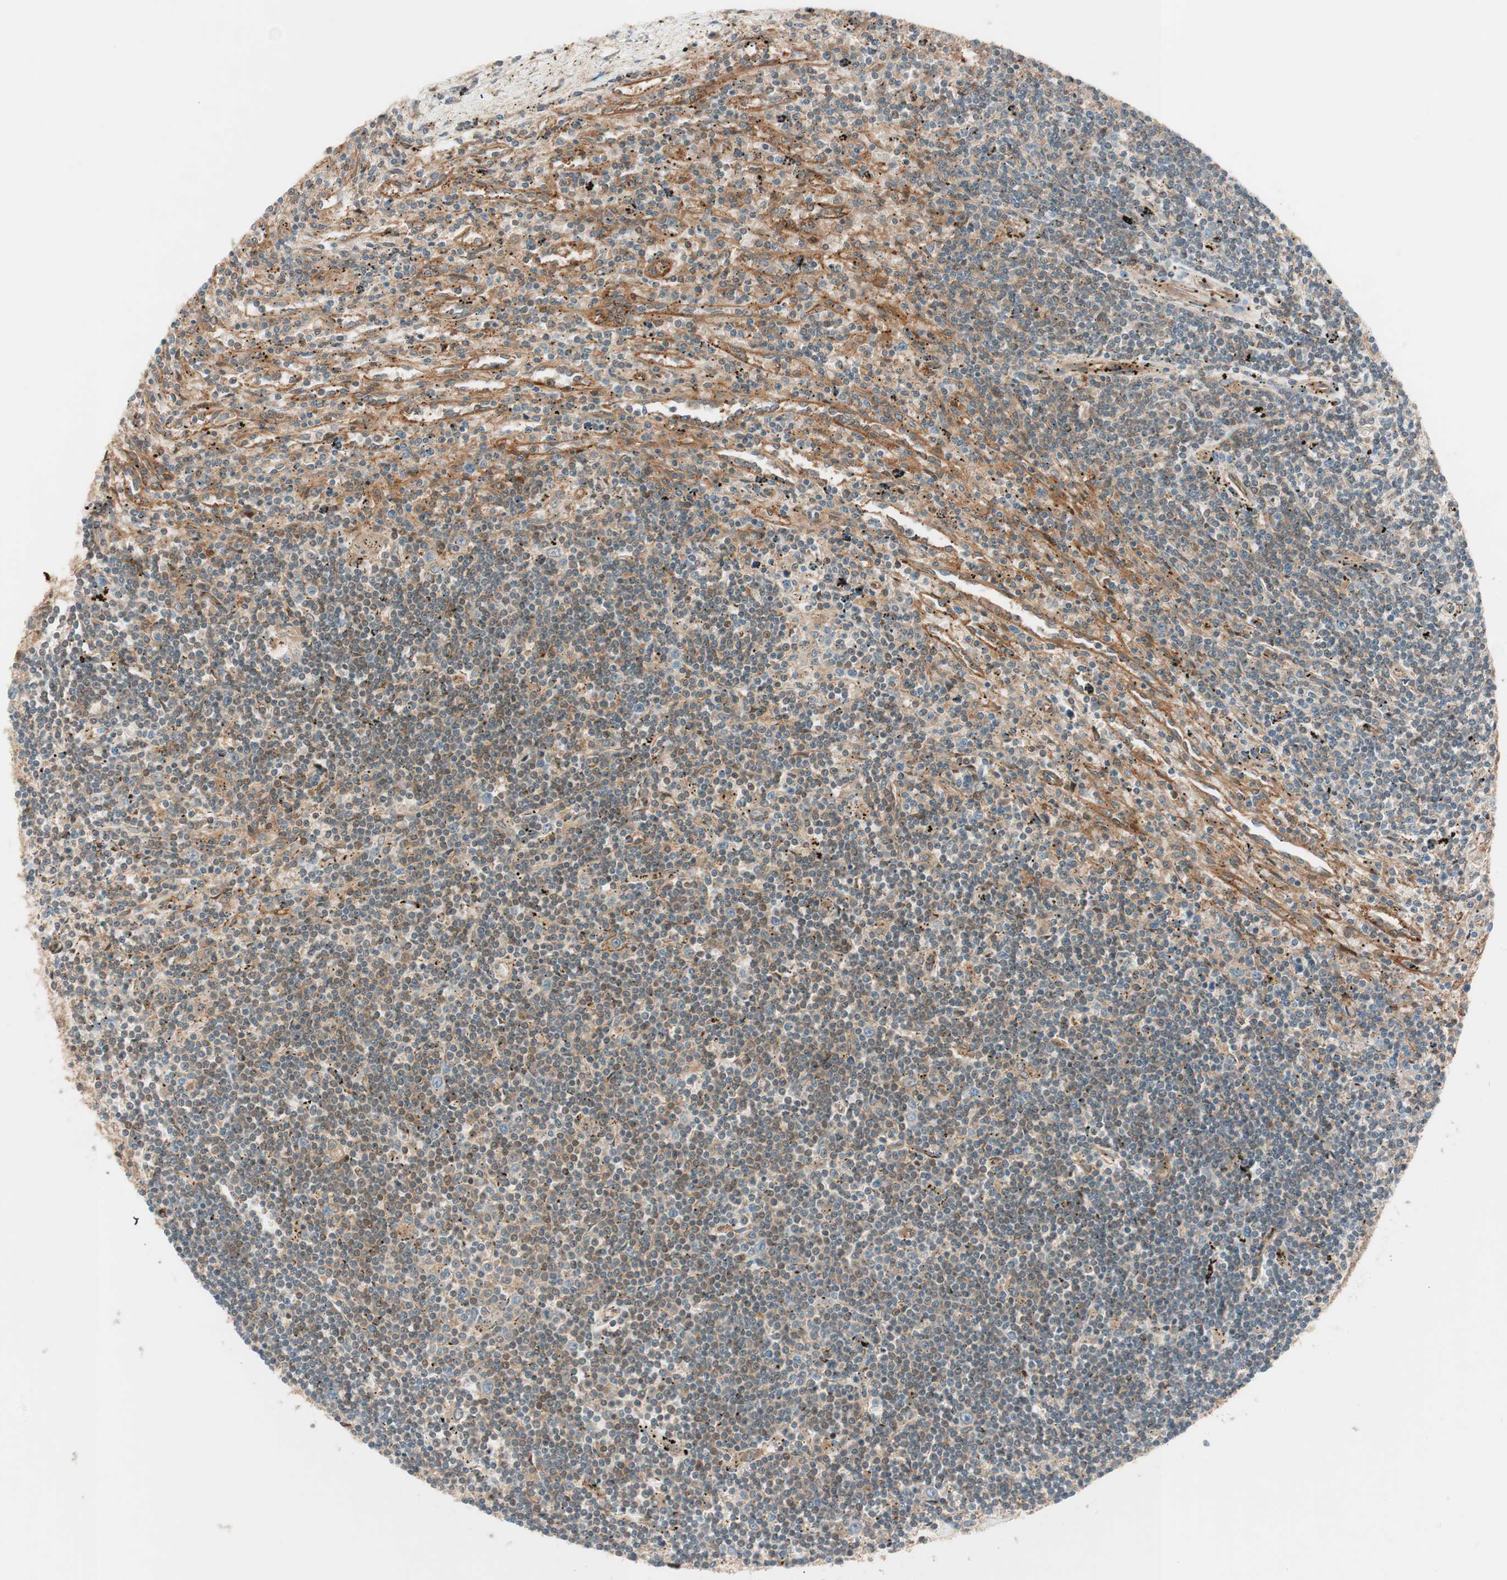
{"staining": {"intensity": "weak", "quantity": "25%-75%", "location": "cytoplasmic/membranous"}, "tissue": "lymphoma", "cell_type": "Tumor cells", "image_type": "cancer", "snomed": [{"axis": "morphology", "description": "Malignant lymphoma, non-Hodgkin's type, Low grade"}, {"axis": "topography", "description": "Spleen"}], "caption": "Immunohistochemical staining of human malignant lymphoma, non-Hodgkin's type (low-grade) displays weak cytoplasmic/membranous protein staining in approximately 25%-75% of tumor cells.", "gene": "GALT", "patient": {"sex": "male", "age": 76}}